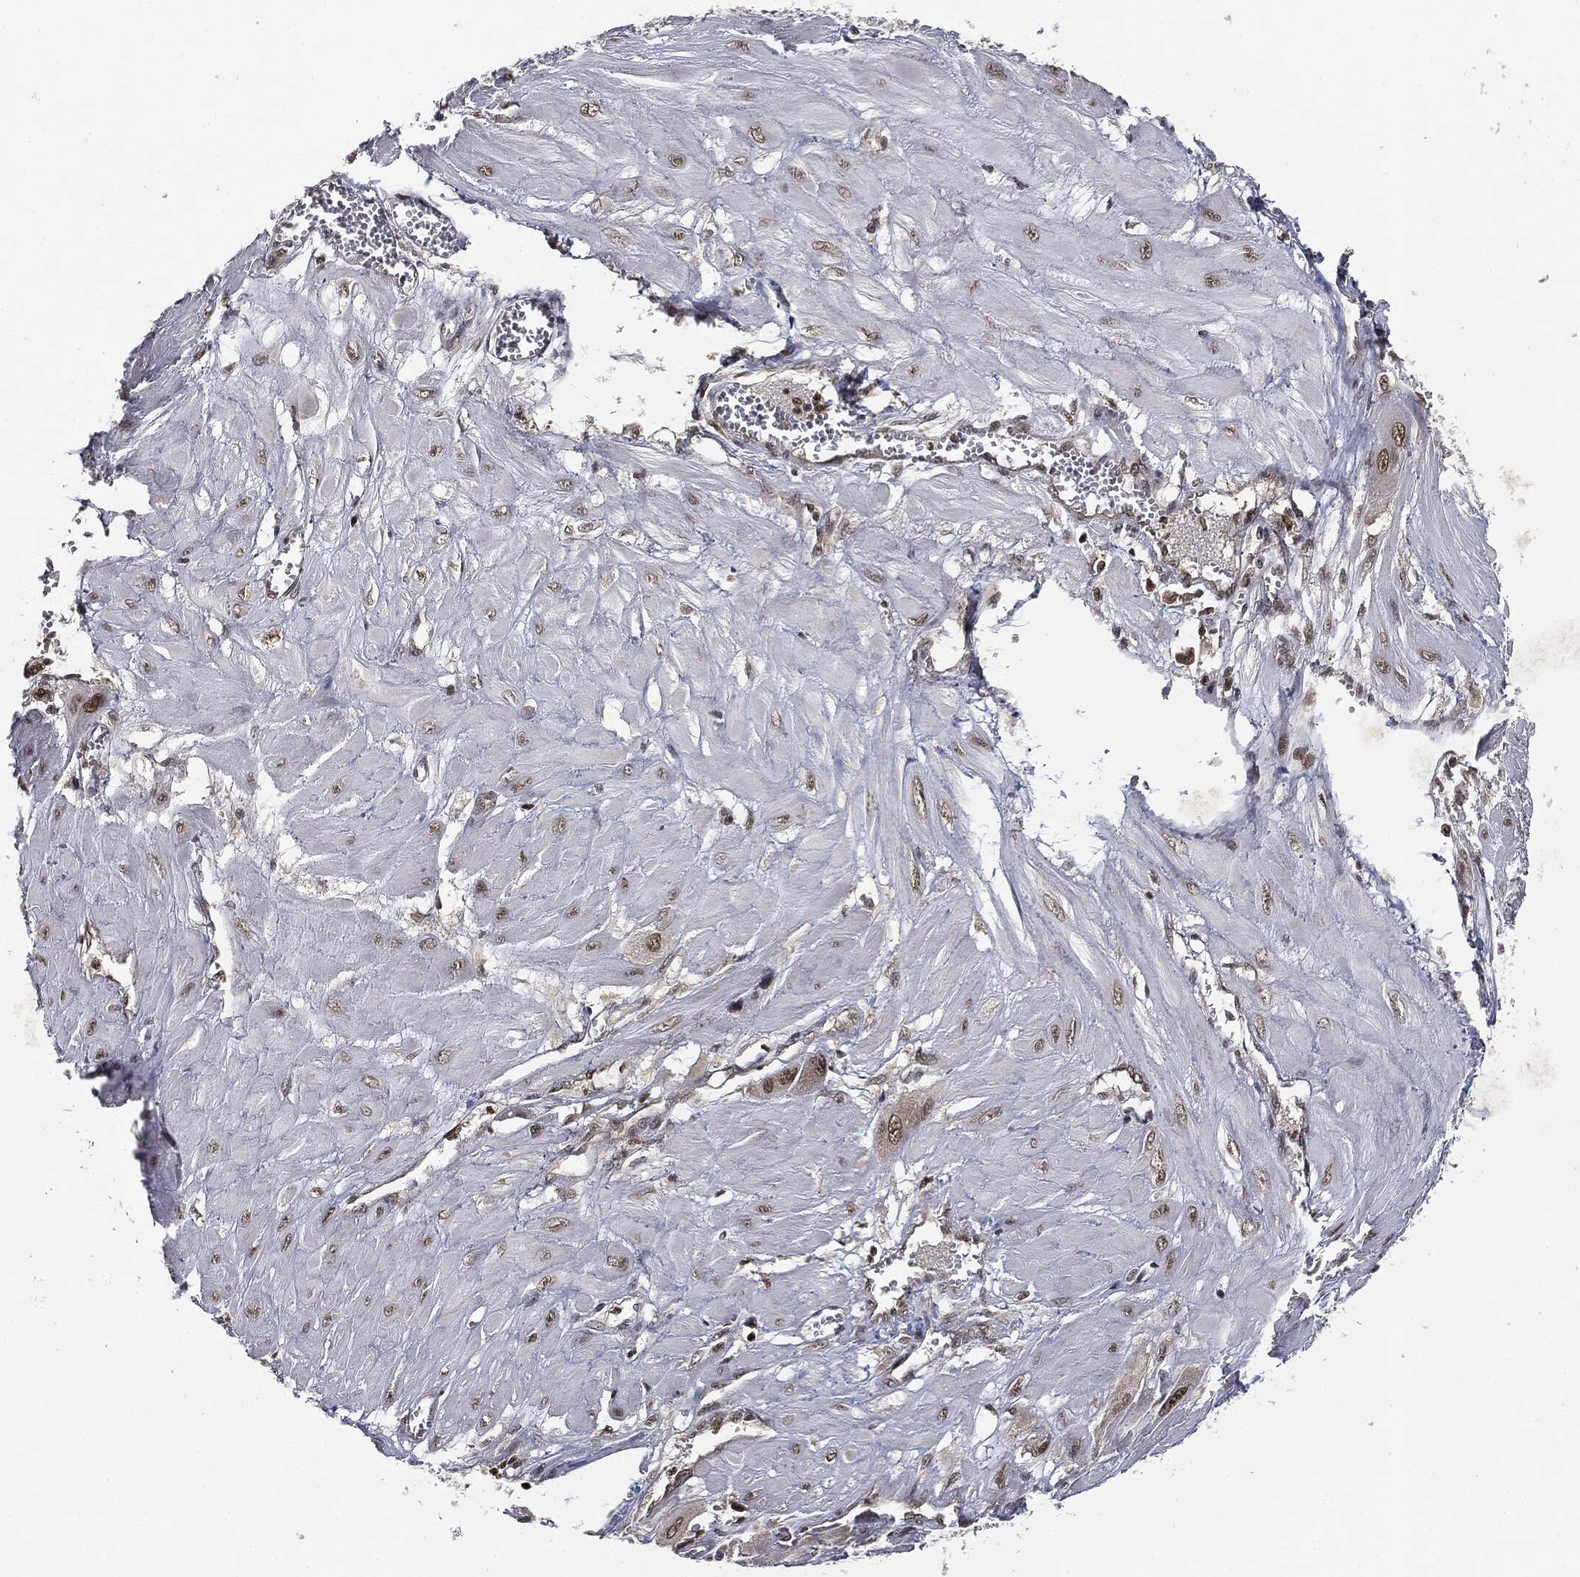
{"staining": {"intensity": "weak", "quantity": ">75%", "location": "nuclear"}, "tissue": "cervical cancer", "cell_type": "Tumor cells", "image_type": "cancer", "snomed": [{"axis": "morphology", "description": "Squamous cell carcinoma, NOS"}, {"axis": "topography", "description": "Cervix"}], "caption": "Immunohistochemistry (IHC) of human cervical squamous cell carcinoma demonstrates low levels of weak nuclear positivity in about >75% of tumor cells. (Stains: DAB in brown, nuclei in blue, Microscopy: brightfield microscopy at high magnification).", "gene": "TBC1D22A", "patient": {"sex": "female", "age": 34}}